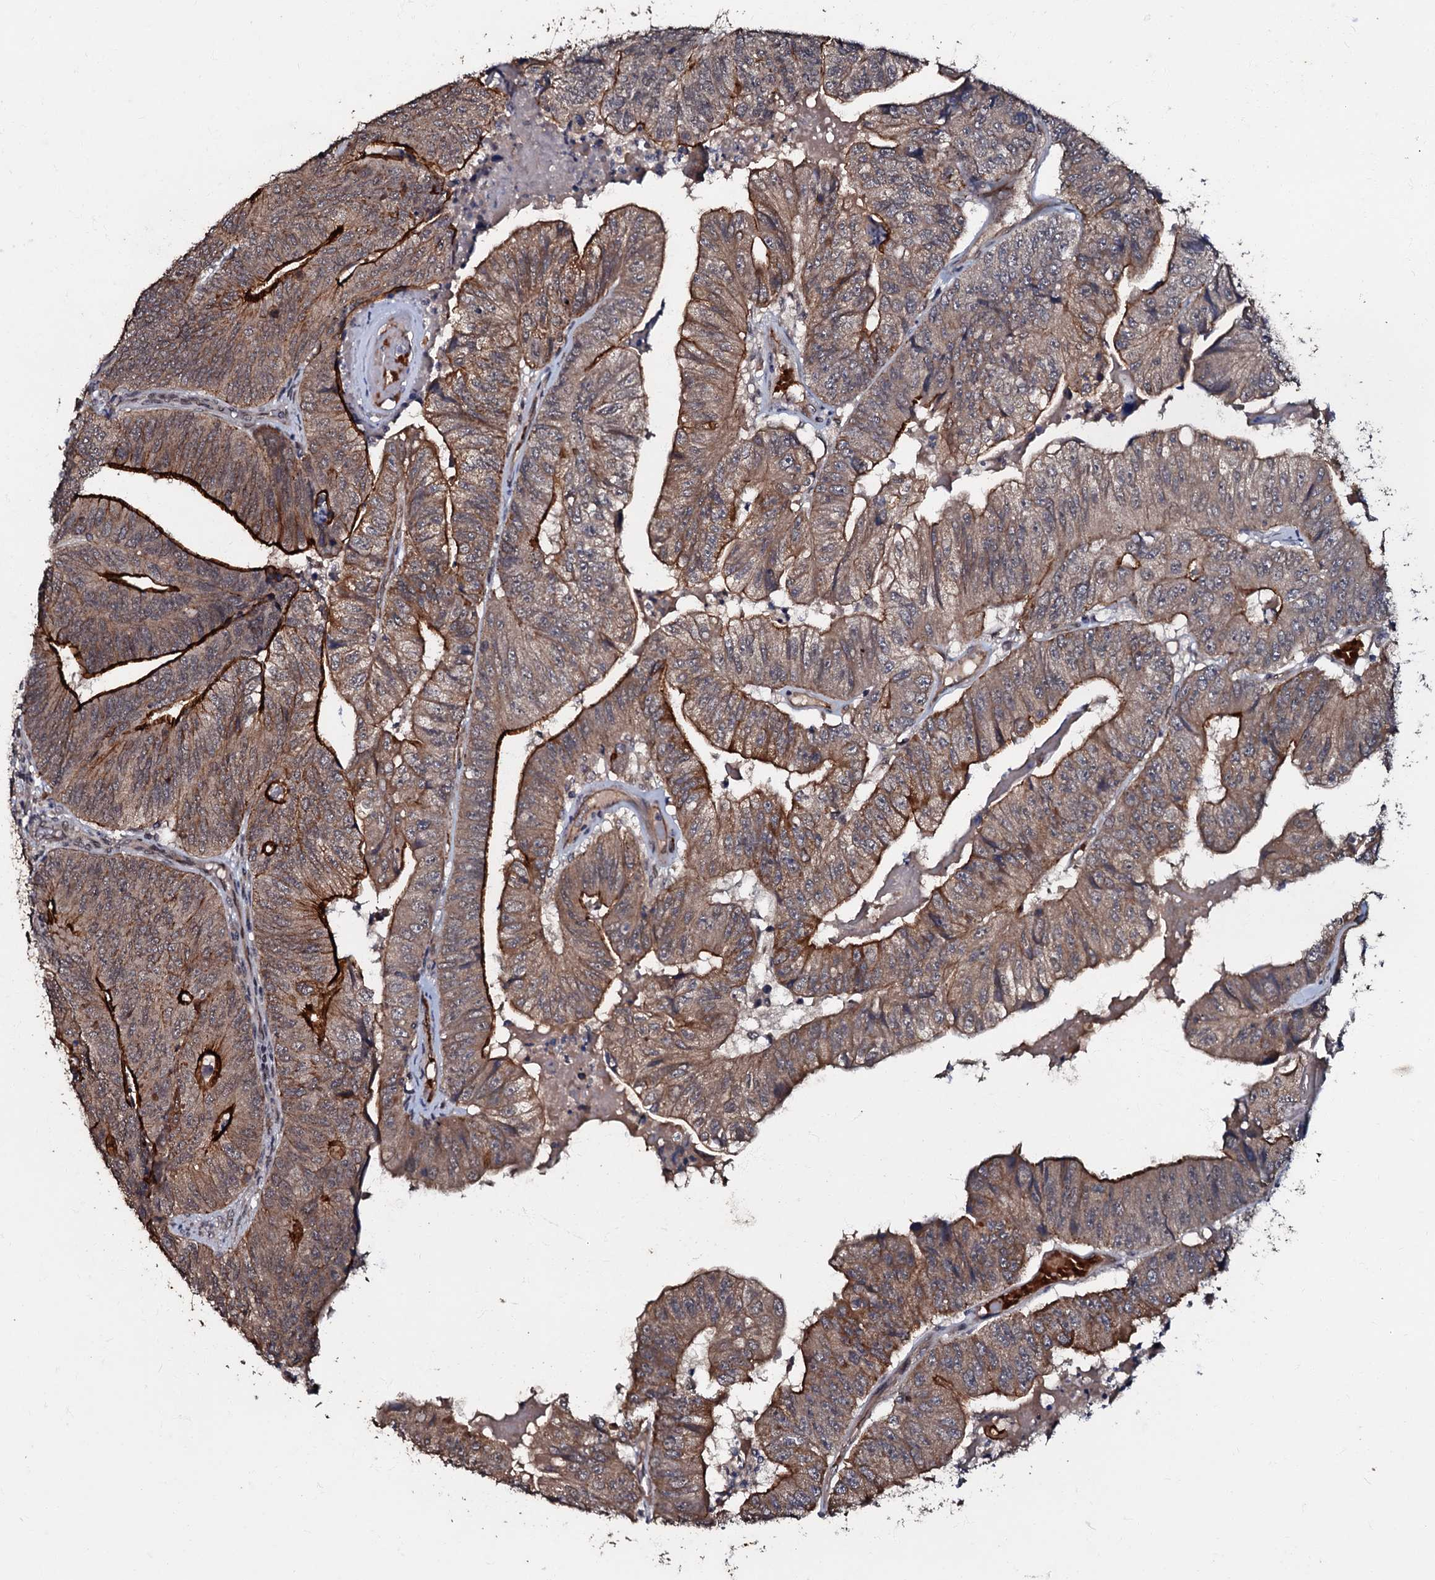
{"staining": {"intensity": "strong", "quantity": "25%-75%", "location": "cytoplasmic/membranous"}, "tissue": "colorectal cancer", "cell_type": "Tumor cells", "image_type": "cancer", "snomed": [{"axis": "morphology", "description": "Adenocarcinoma, NOS"}, {"axis": "topography", "description": "Colon"}], "caption": "IHC staining of colorectal cancer (adenocarcinoma), which displays high levels of strong cytoplasmic/membranous staining in approximately 25%-75% of tumor cells indicating strong cytoplasmic/membranous protein staining. The staining was performed using DAB (brown) for protein detection and nuclei were counterstained in hematoxylin (blue).", "gene": "MANSC4", "patient": {"sex": "female", "age": 67}}